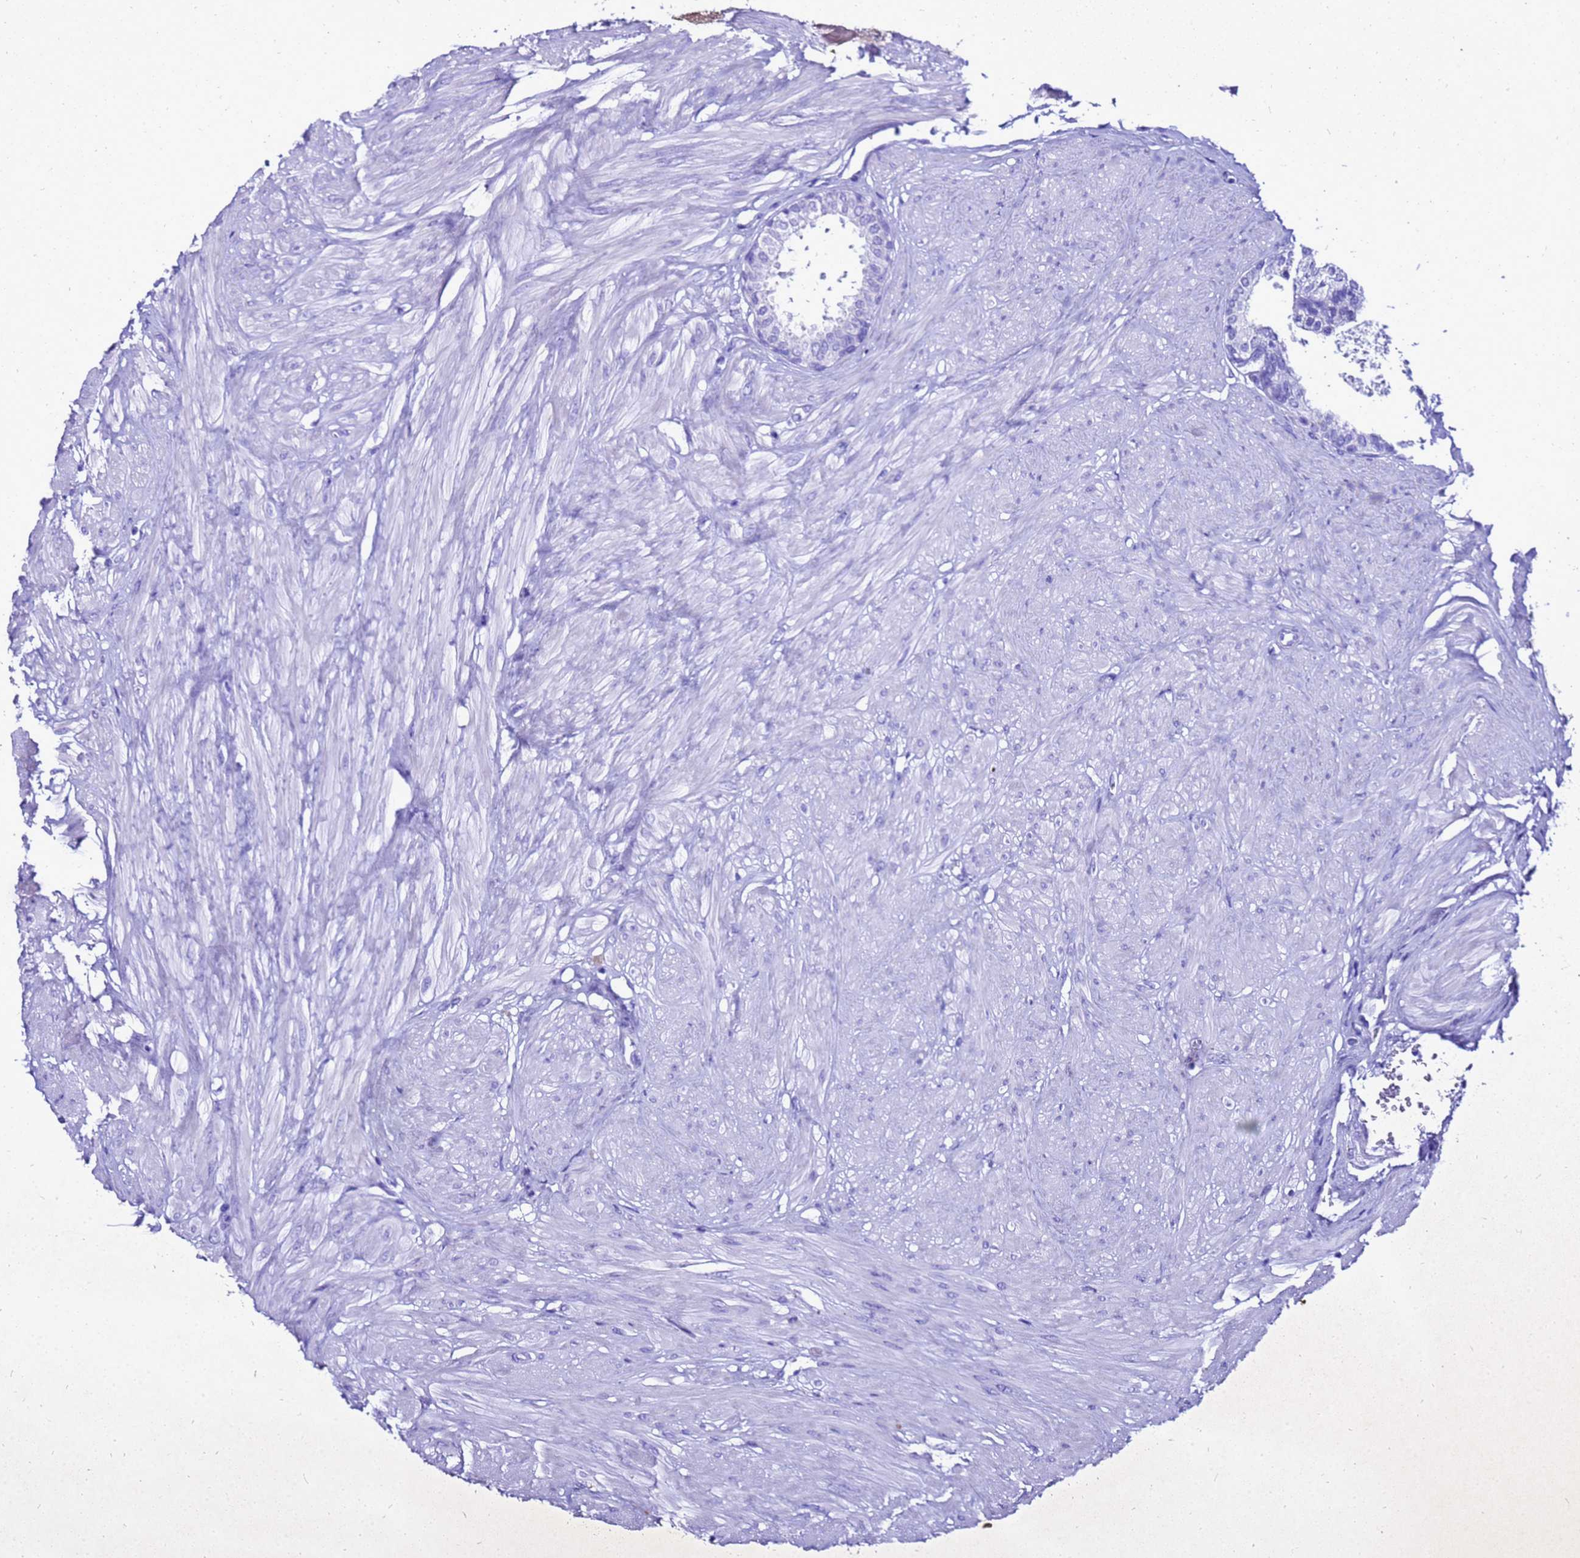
{"staining": {"intensity": "negative", "quantity": "none", "location": "none"}, "tissue": "prostate", "cell_type": "Glandular cells", "image_type": "normal", "snomed": [{"axis": "morphology", "description": "Normal tissue, NOS"}, {"axis": "topography", "description": "Prostate"}], "caption": "A histopathology image of prostate stained for a protein reveals no brown staining in glandular cells.", "gene": "LIPF", "patient": {"sex": "male", "age": 48}}